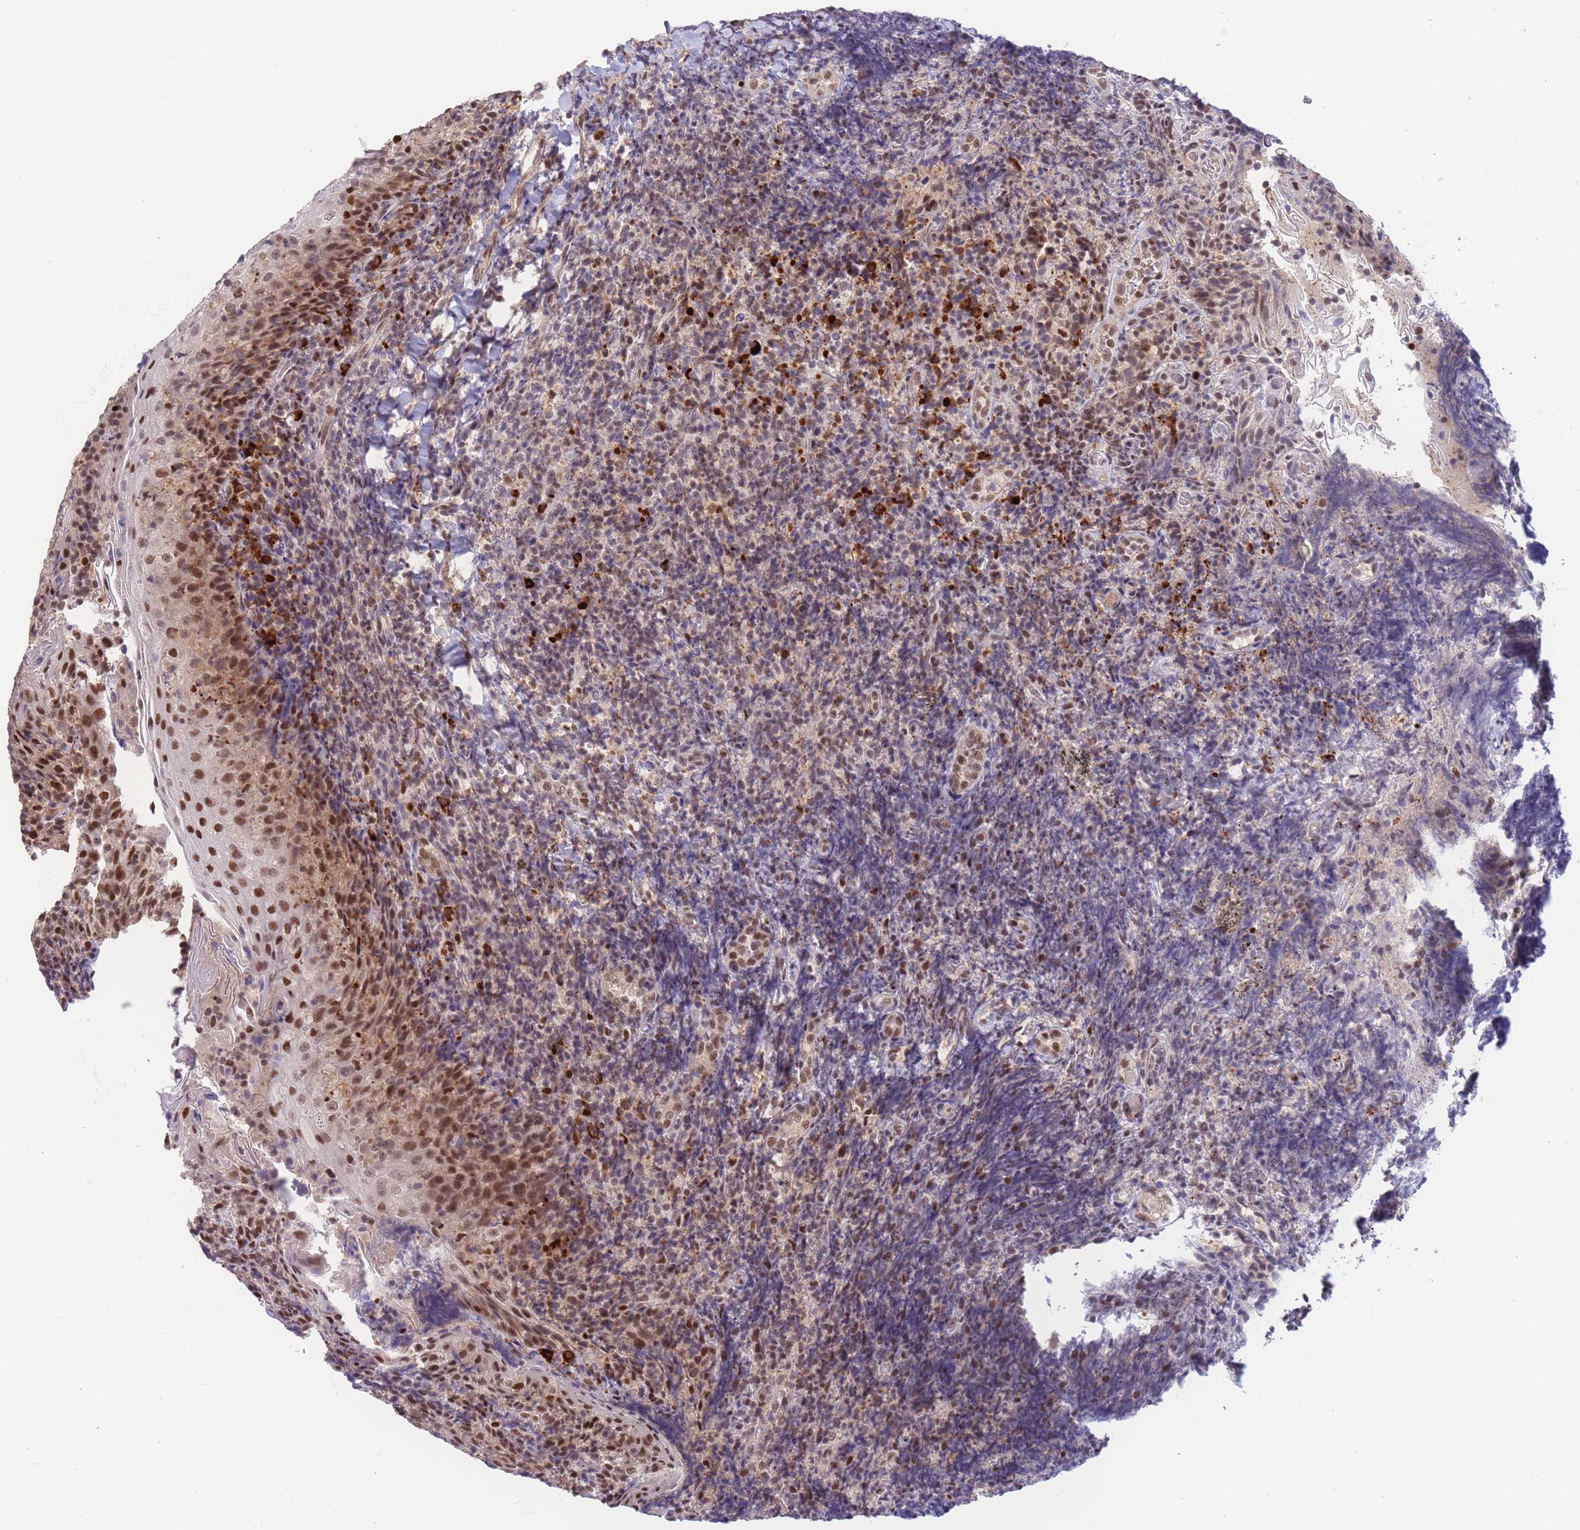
{"staining": {"intensity": "moderate", "quantity": ">75%", "location": "nuclear"}, "tissue": "tonsil", "cell_type": "Germinal center cells", "image_type": "normal", "snomed": [{"axis": "morphology", "description": "Normal tissue, NOS"}, {"axis": "topography", "description": "Tonsil"}], "caption": "This micrograph shows IHC staining of unremarkable human tonsil, with medium moderate nuclear expression in approximately >75% of germinal center cells.", "gene": "SMAD9", "patient": {"sex": "female", "age": 10}}